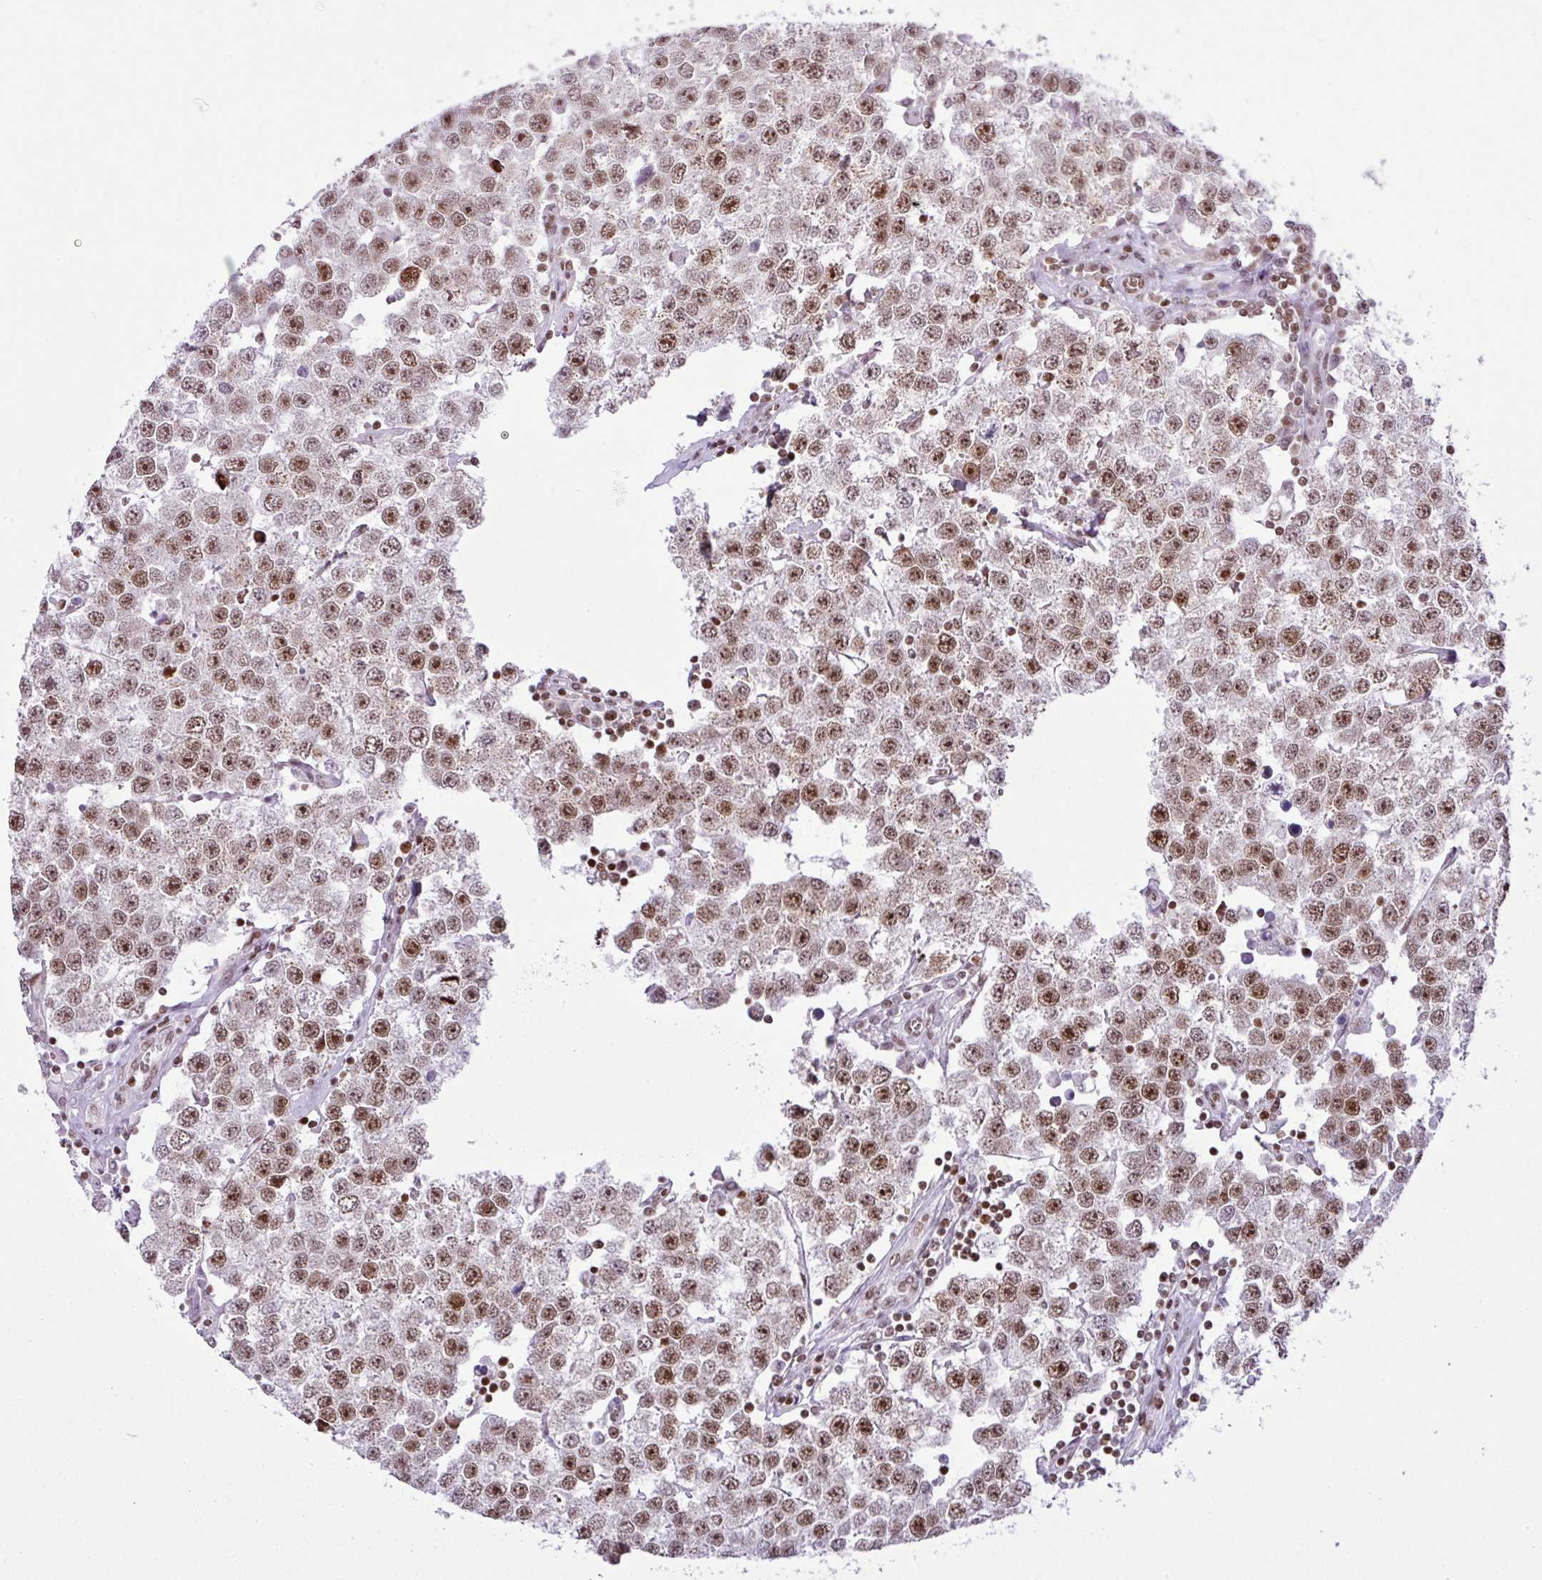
{"staining": {"intensity": "moderate", "quantity": ">75%", "location": "nuclear"}, "tissue": "testis cancer", "cell_type": "Tumor cells", "image_type": "cancer", "snomed": [{"axis": "morphology", "description": "Seminoma, NOS"}, {"axis": "topography", "description": "Testis"}], "caption": "Tumor cells demonstrate moderate nuclear staining in approximately >75% of cells in testis seminoma. (Brightfield microscopy of DAB IHC at high magnification).", "gene": "CCDC137", "patient": {"sex": "male", "age": 34}}